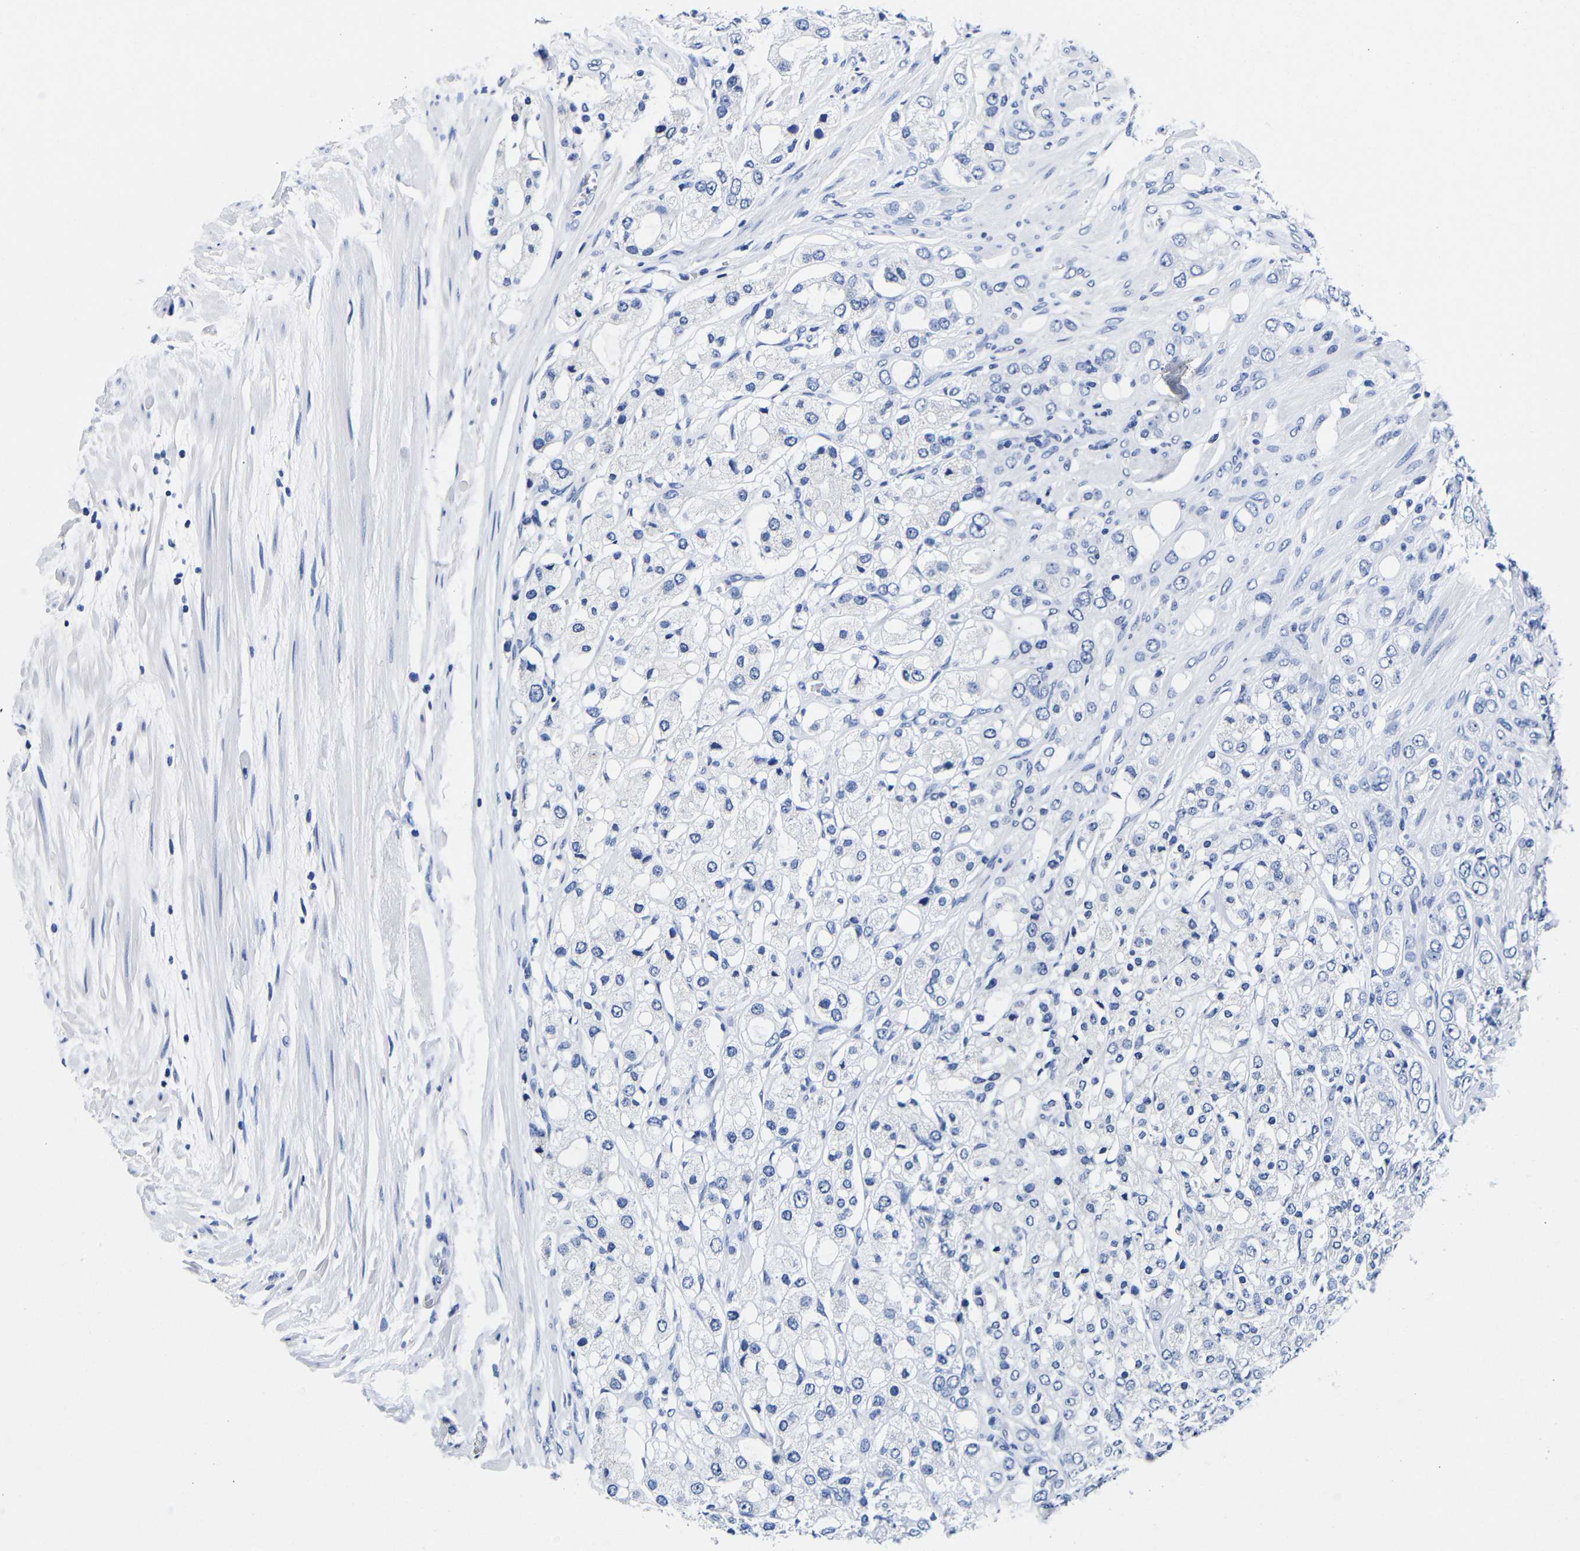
{"staining": {"intensity": "negative", "quantity": "none", "location": "none"}, "tissue": "prostate cancer", "cell_type": "Tumor cells", "image_type": "cancer", "snomed": [{"axis": "morphology", "description": "Adenocarcinoma, High grade"}, {"axis": "topography", "description": "Prostate"}], "caption": "IHC of high-grade adenocarcinoma (prostate) shows no staining in tumor cells. (DAB immunohistochemistry (IHC) visualized using brightfield microscopy, high magnification).", "gene": "CLEC4G", "patient": {"sex": "male", "age": 65}}